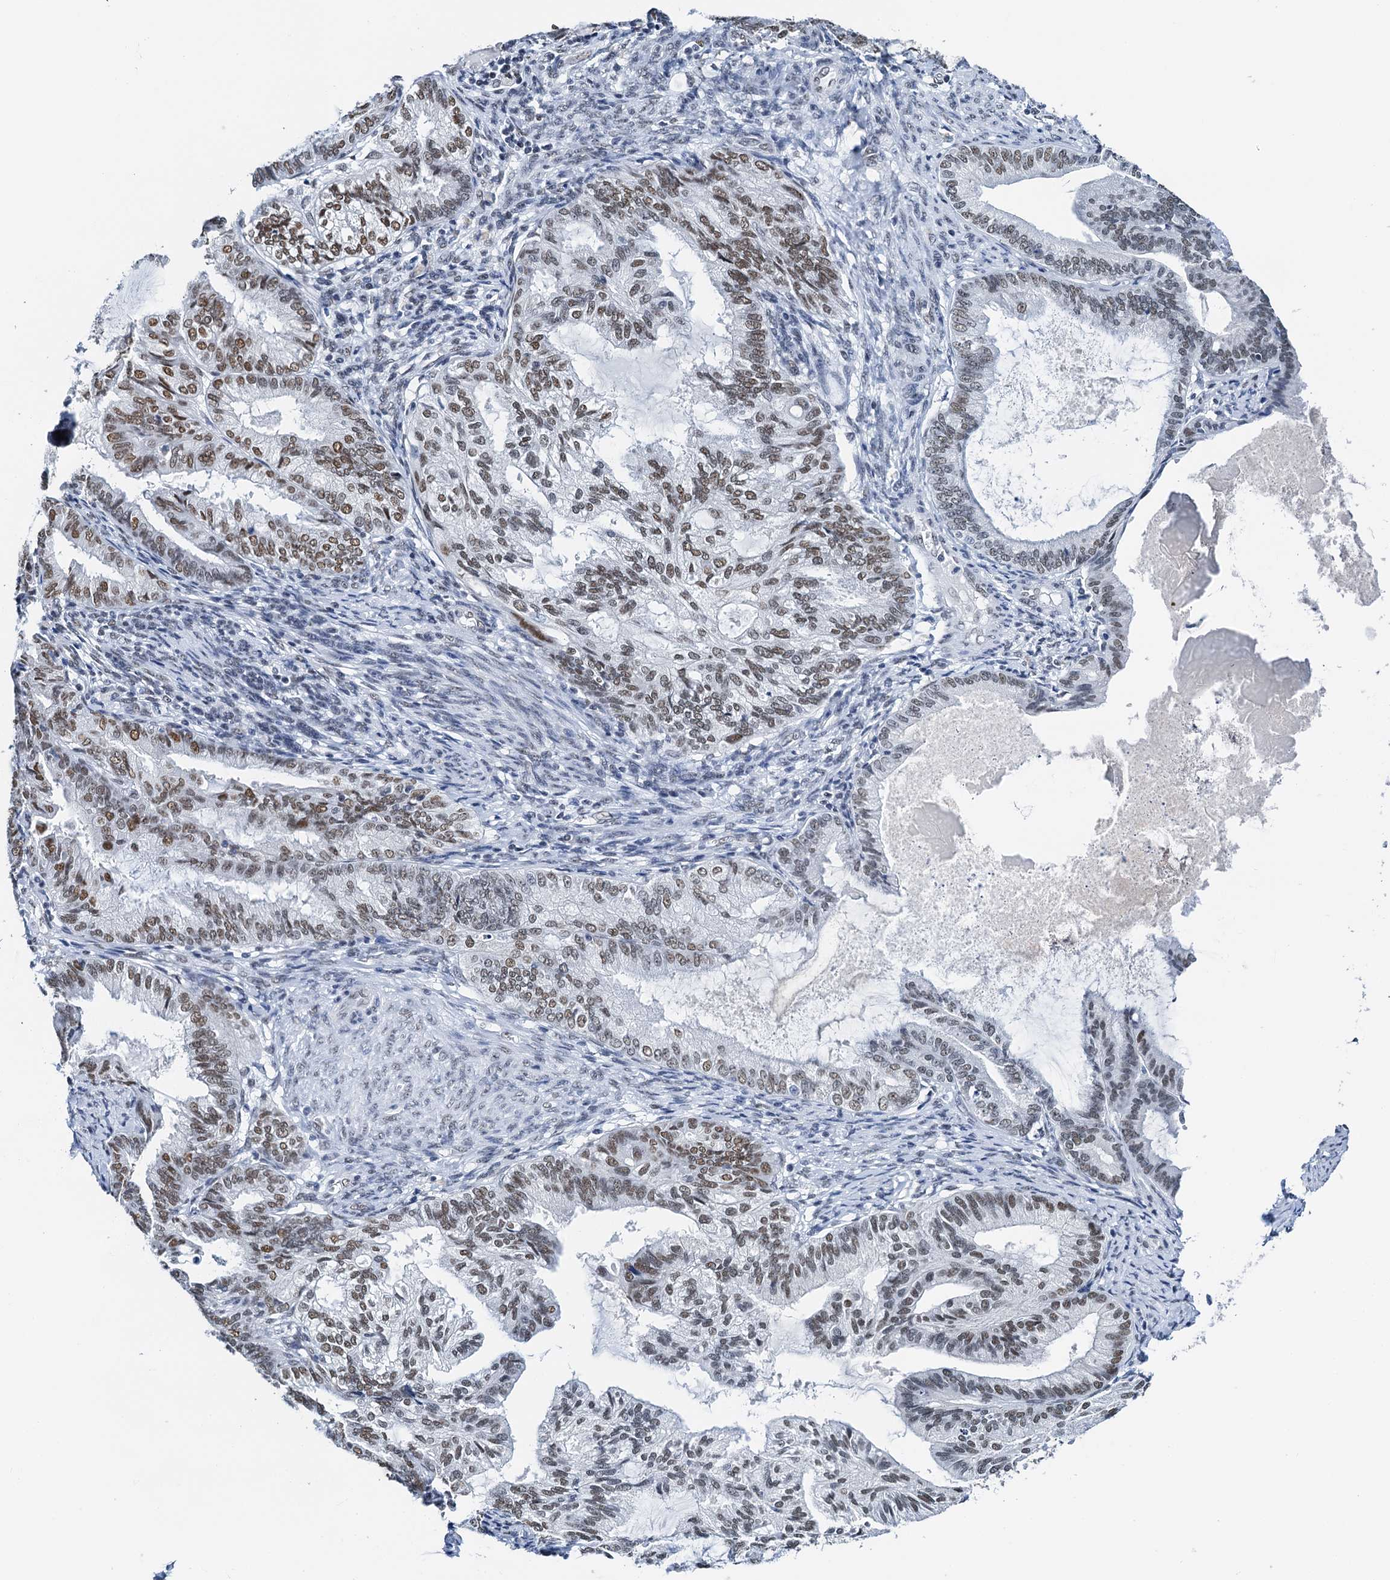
{"staining": {"intensity": "moderate", "quantity": ">75%", "location": "nuclear"}, "tissue": "endometrial cancer", "cell_type": "Tumor cells", "image_type": "cancer", "snomed": [{"axis": "morphology", "description": "Adenocarcinoma, NOS"}, {"axis": "topography", "description": "Endometrium"}], "caption": "Immunohistochemical staining of endometrial cancer displays moderate nuclear protein staining in about >75% of tumor cells.", "gene": "SLTM", "patient": {"sex": "female", "age": 86}}